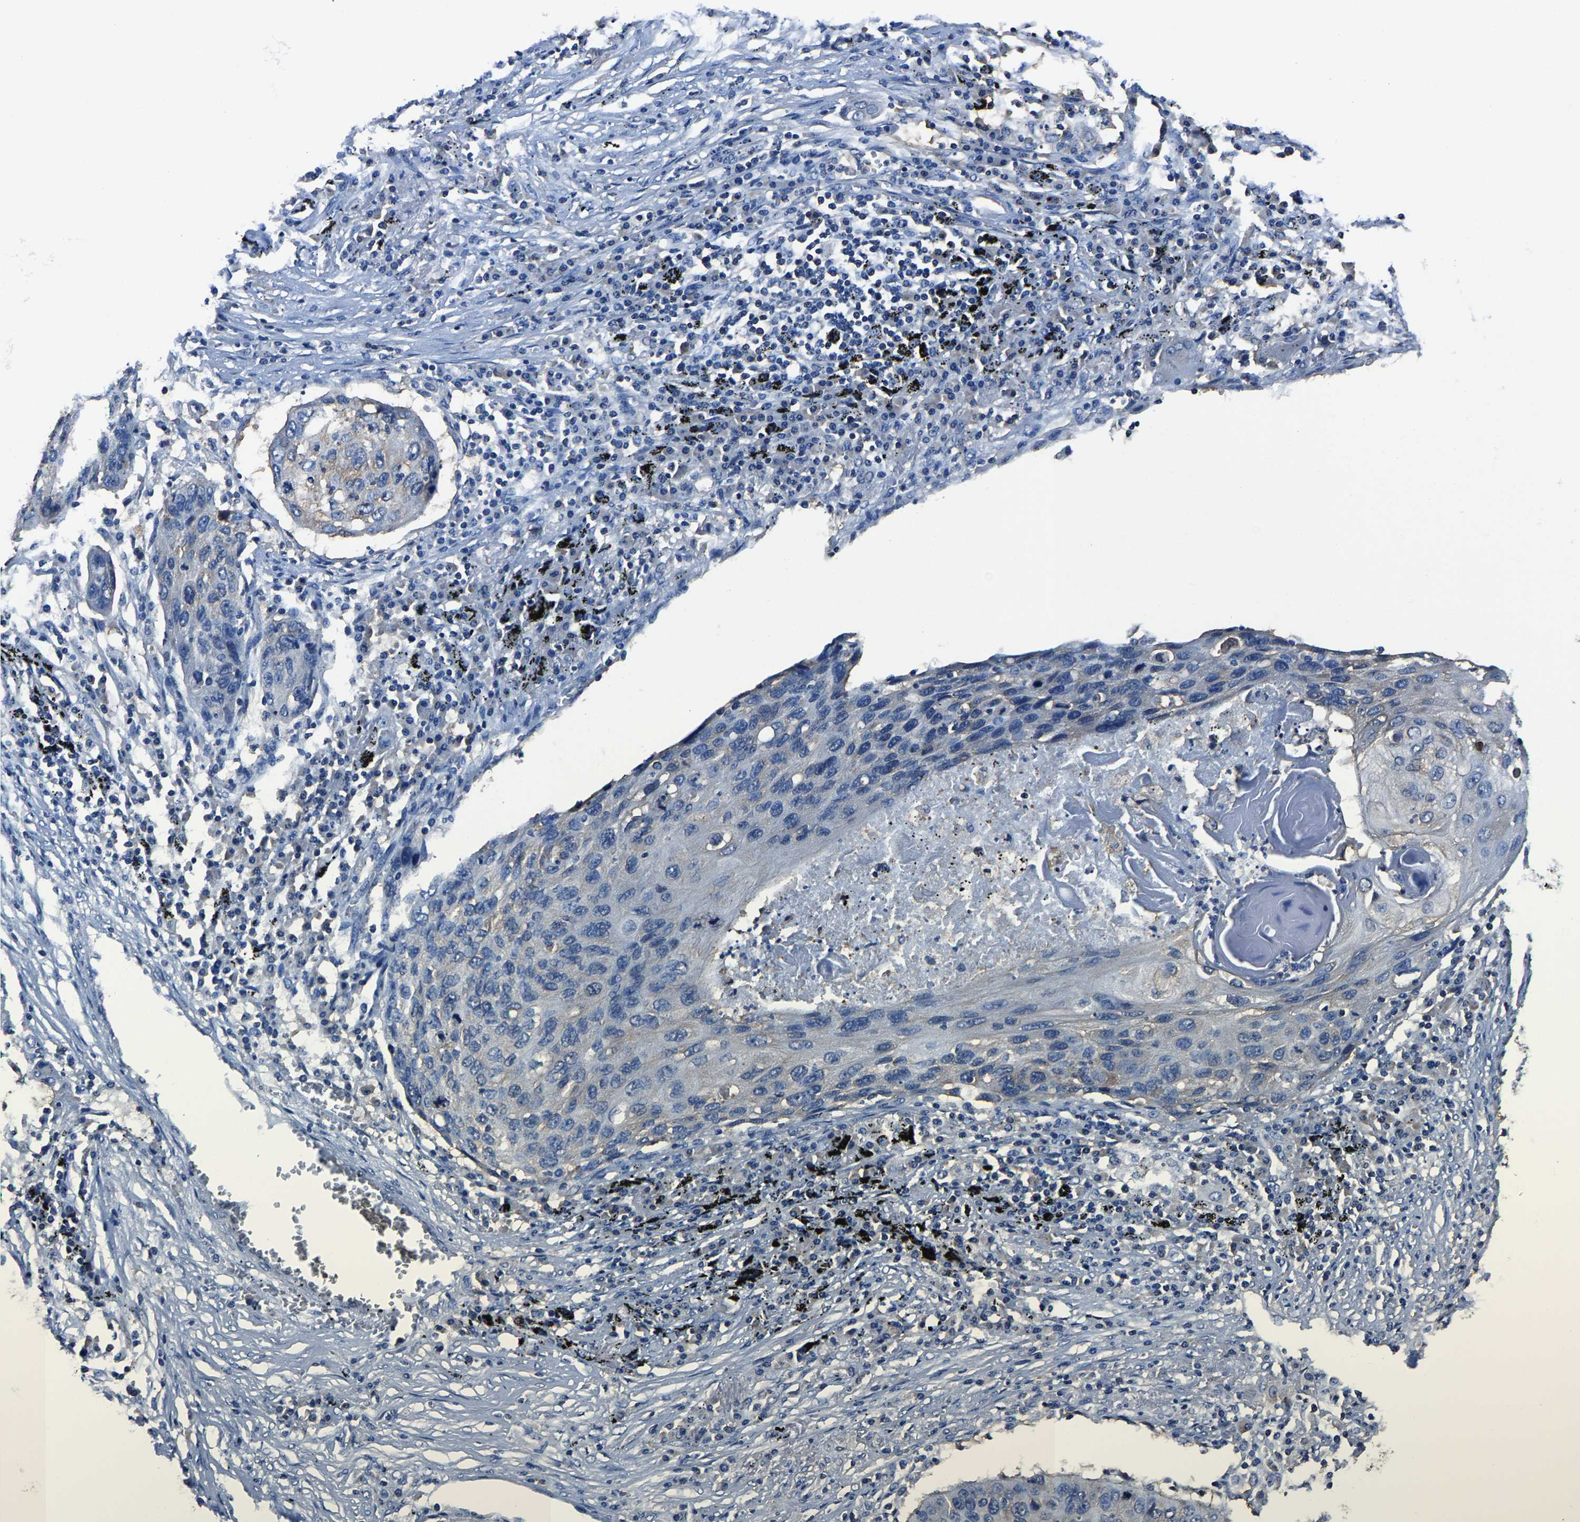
{"staining": {"intensity": "negative", "quantity": "none", "location": "none"}, "tissue": "lung cancer", "cell_type": "Tumor cells", "image_type": "cancer", "snomed": [{"axis": "morphology", "description": "Squamous cell carcinoma, NOS"}, {"axis": "topography", "description": "Lung"}], "caption": "The micrograph reveals no staining of tumor cells in squamous cell carcinoma (lung).", "gene": "ALDOB", "patient": {"sex": "female", "age": 63}}